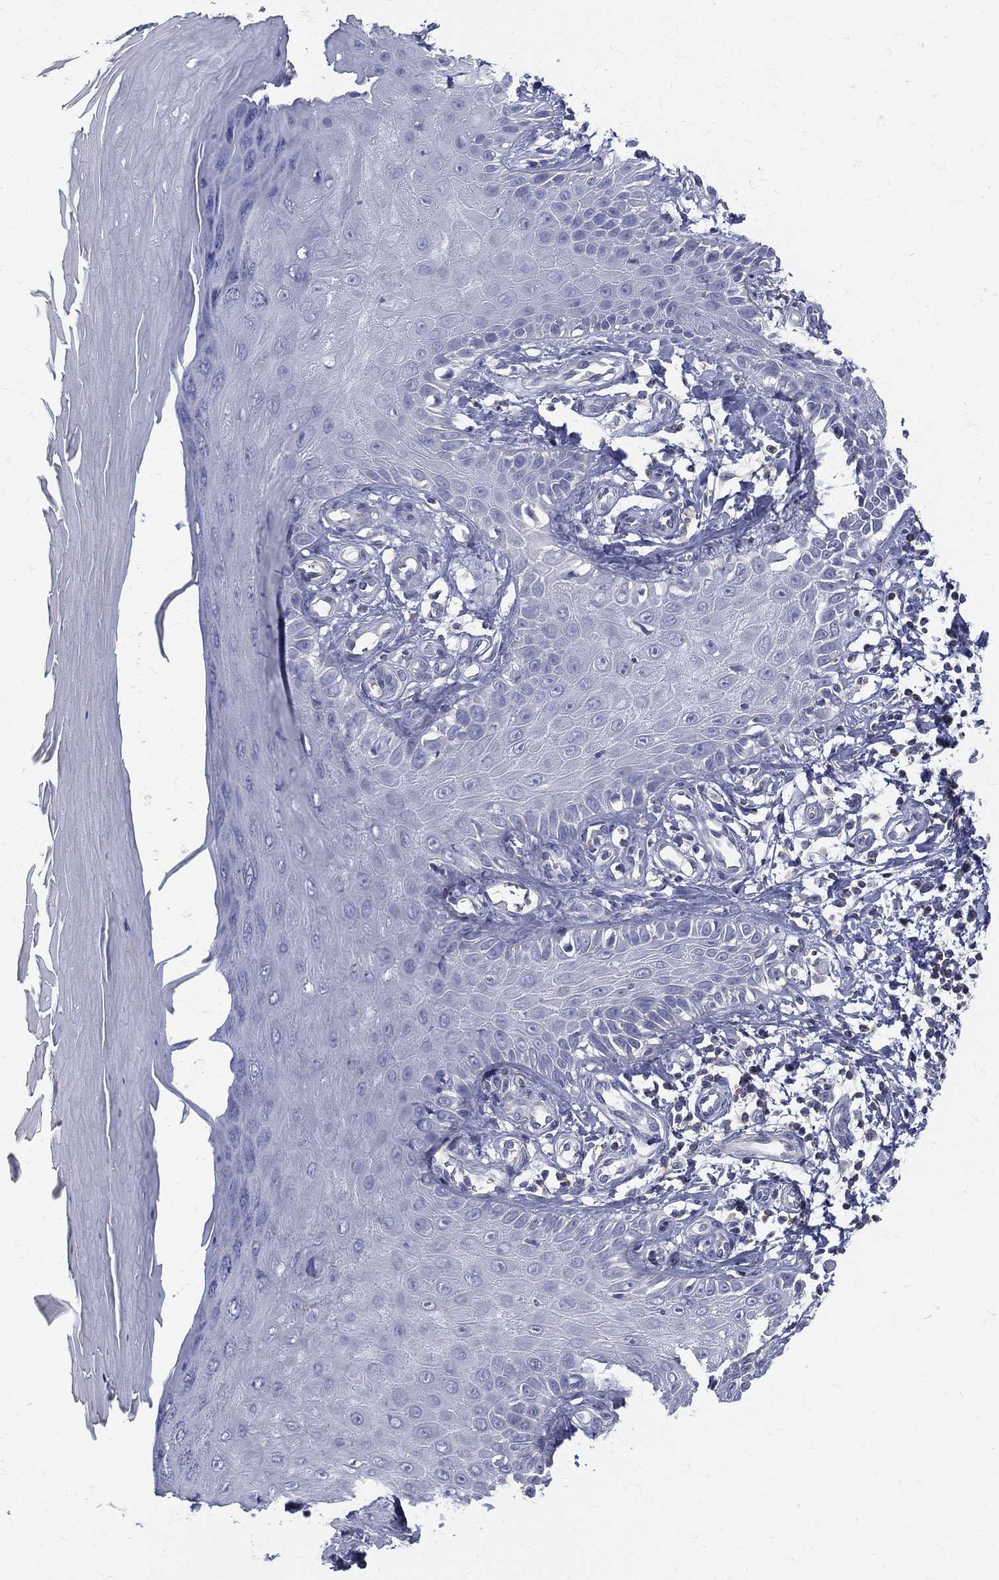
{"staining": {"intensity": "negative", "quantity": "none", "location": "none"}, "tissue": "skin", "cell_type": "Fibroblasts", "image_type": "normal", "snomed": [{"axis": "morphology", "description": "Normal tissue, NOS"}, {"axis": "morphology", "description": "Inflammation, NOS"}, {"axis": "morphology", "description": "Fibrosis, NOS"}, {"axis": "topography", "description": "Skin"}], "caption": "A high-resolution photomicrograph shows immunohistochemistry staining of normal skin, which displays no significant positivity in fibroblasts.", "gene": "ETNPPL", "patient": {"sex": "male", "age": 71}}